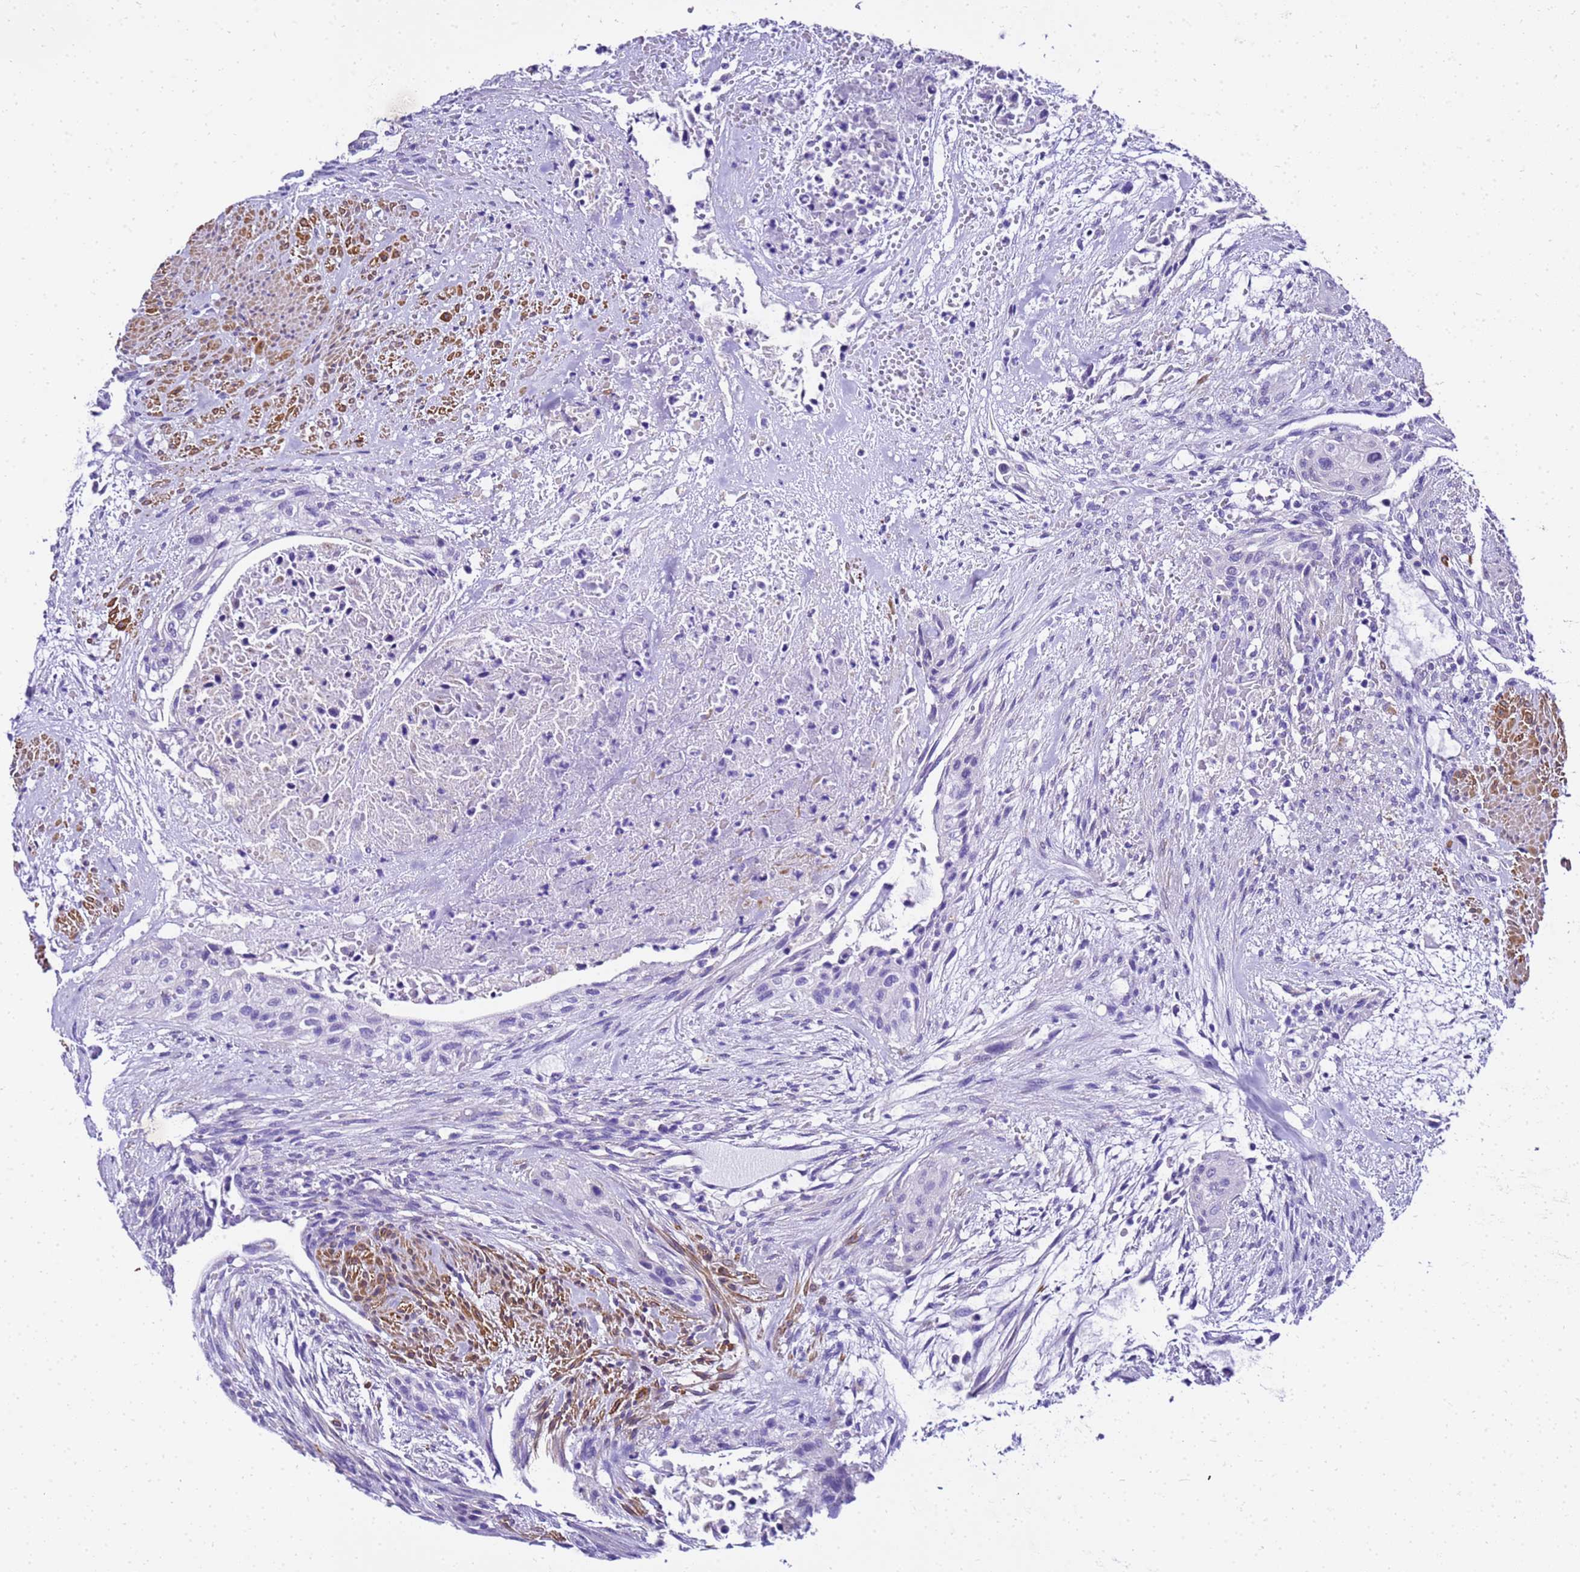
{"staining": {"intensity": "negative", "quantity": "none", "location": "none"}, "tissue": "urothelial cancer", "cell_type": "Tumor cells", "image_type": "cancer", "snomed": [{"axis": "morphology", "description": "Urothelial carcinoma, High grade"}, {"axis": "topography", "description": "Urinary bladder"}], "caption": "A photomicrograph of human urothelial cancer is negative for staining in tumor cells.", "gene": "HSPB6", "patient": {"sex": "male", "age": 35}}